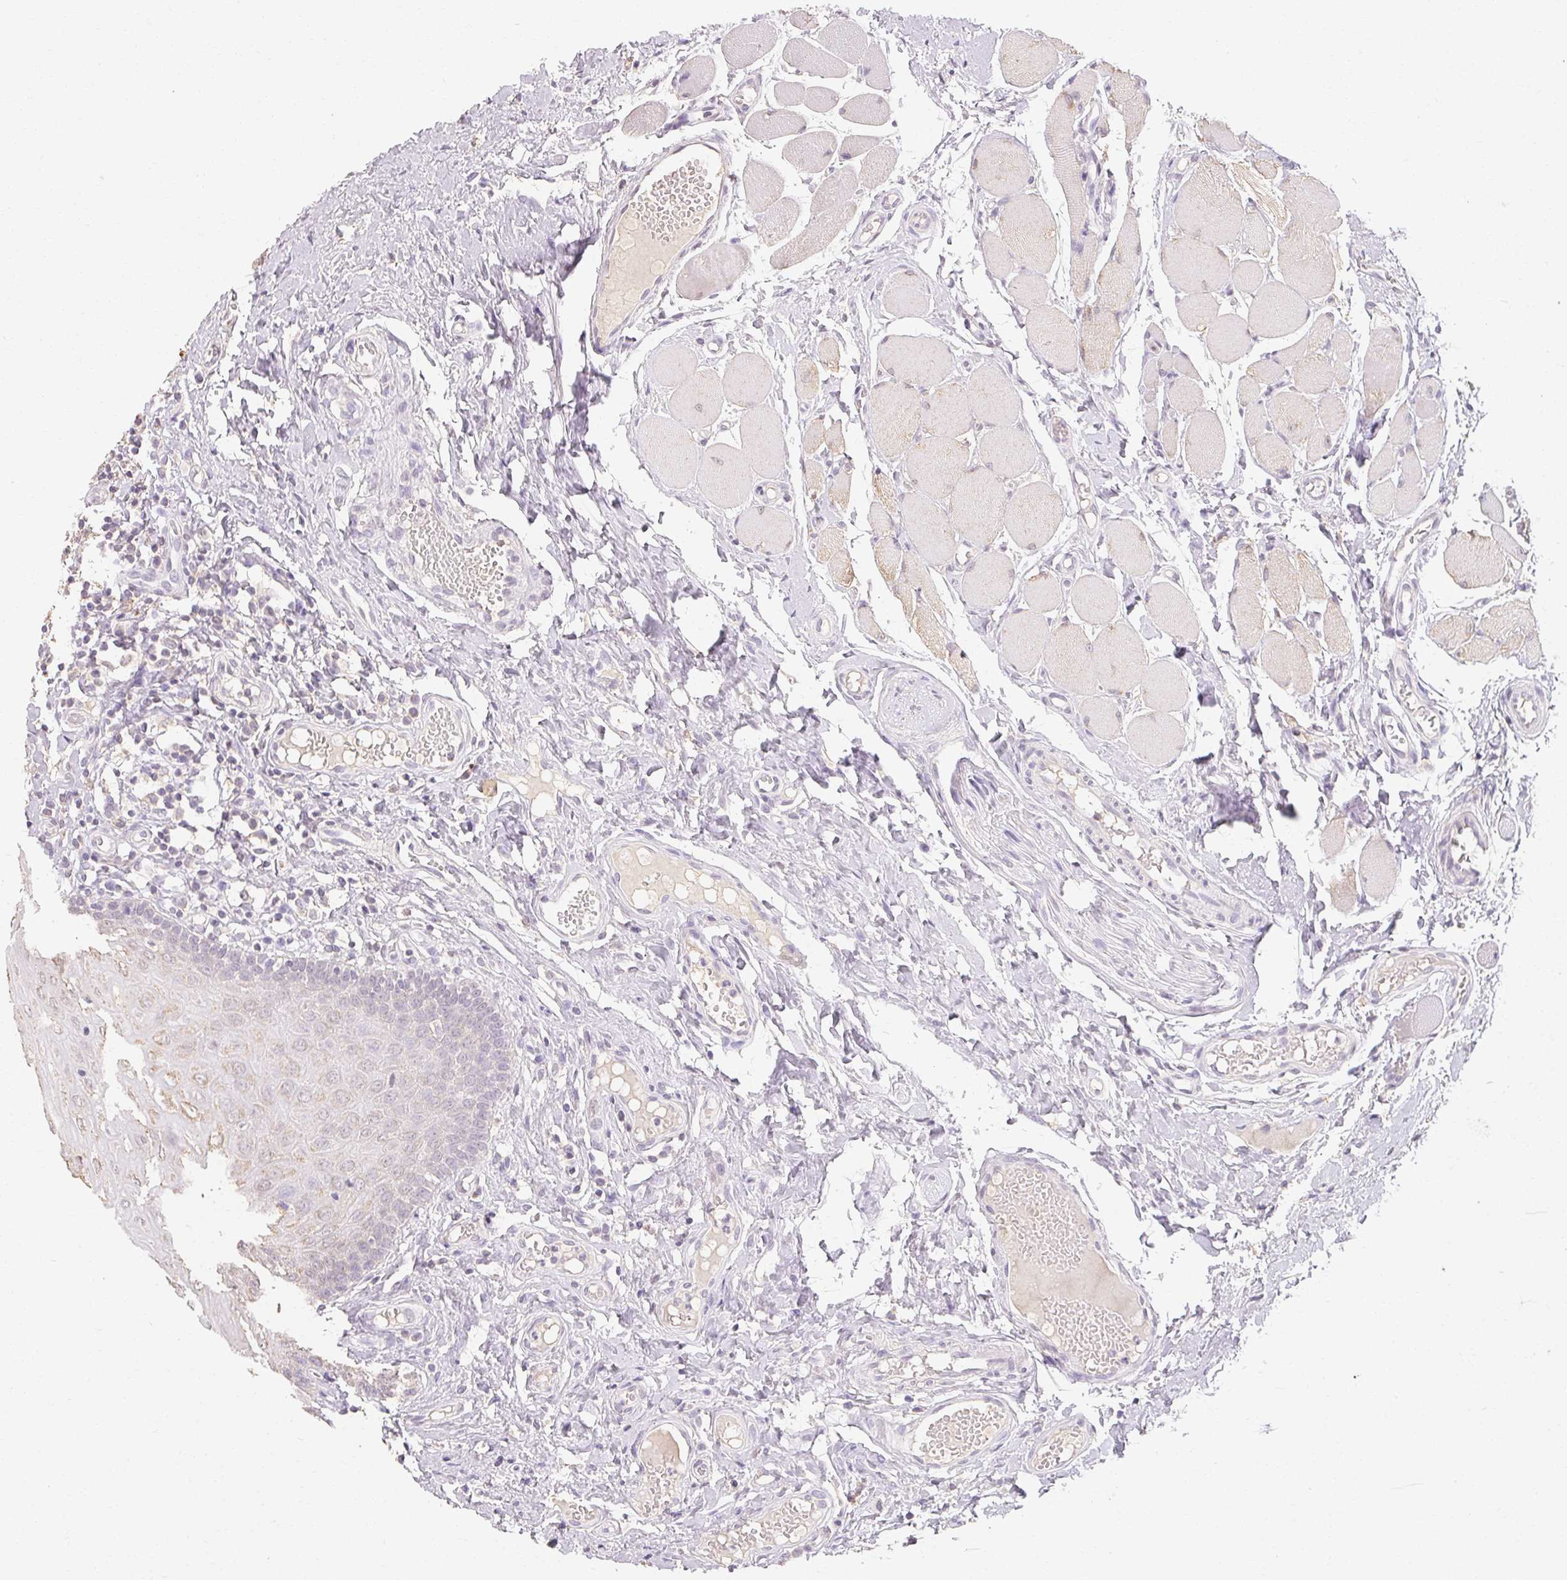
{"staining": {"intensity": "negative", "quantity": "none", "location": "none"}, "tissue": "oral mucosa", "cell_type": "Squamous epithelial cells", "image_type": "normal", "snomed": [{"axis": "morphology", "description": "Normal tissue, NOS"}, {"axis": "topography", "description": "Oral tissue"}, {"axis": "topography", "description": "Tounge, NOS"}], "caption": "Immunohistochemistry histopathology image of unremarkable oral mucosa stained for a protein (brown), which reveals no positivity in squamous epithelial cells.", "gene": "MAP7D2", "patient": {"sex": "female", "age": 58}}